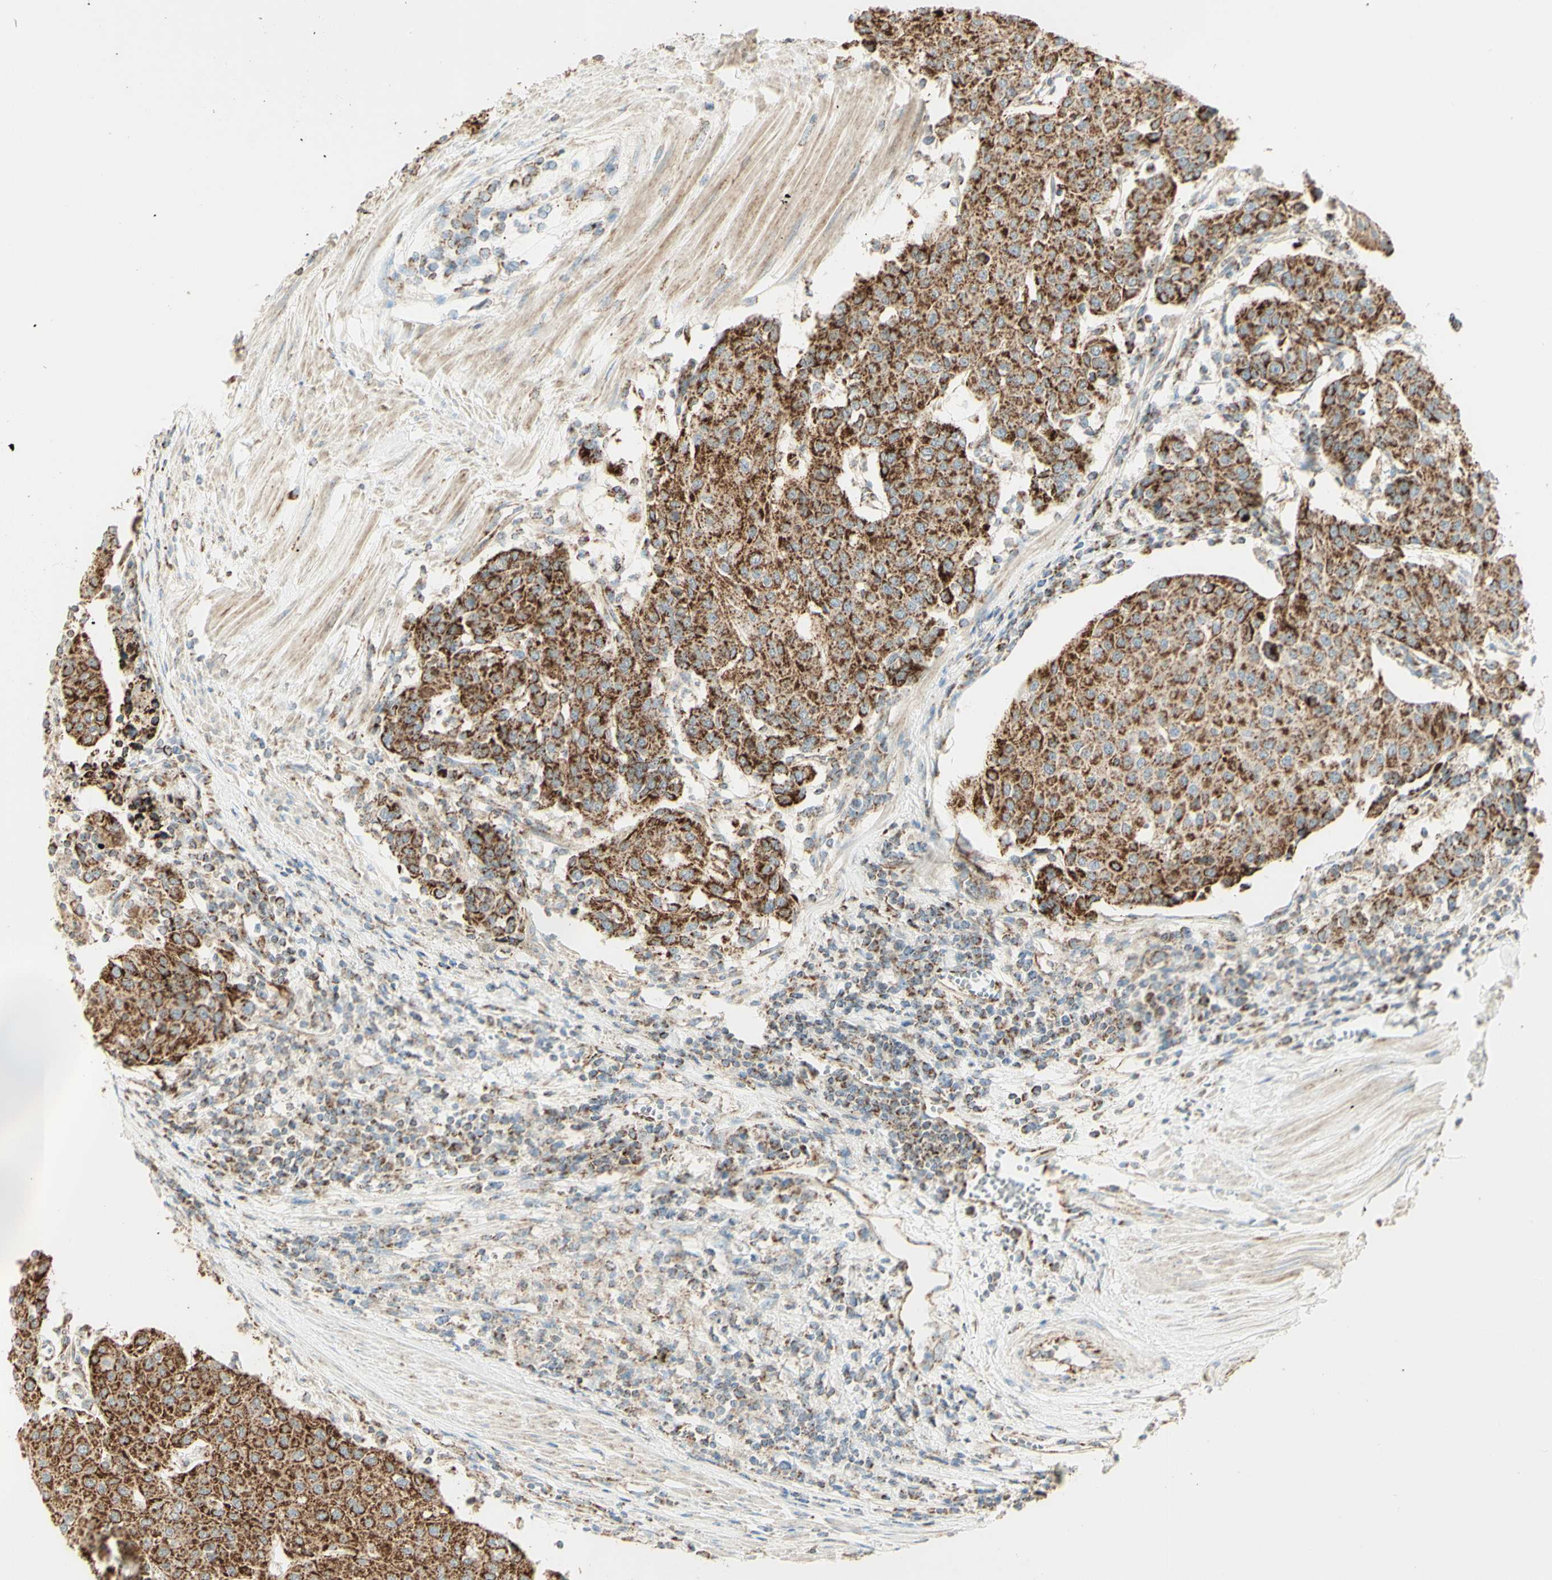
{"staining": {"intensity": "moderate", "quantity": ">75%", "location": "cytoplasmic/membranous"}, "tissue": "urothelial cancer", "cell_type": "Tumor cells", "image_type": "cancer", "snomed": [{"axis": "morphology", "description": "Urothelial carcinoma, High grade"}, {"axis": "topography", "description": "Urinary bladder"}], "caption": "Protein analysis of high-grade urothelial carcinoma tissue shows moderate cytoplasmic/membranous staining in about >75% of tumor cells.", "gene": "LETM1", "patient": {"sex": "female", "age": 85}}